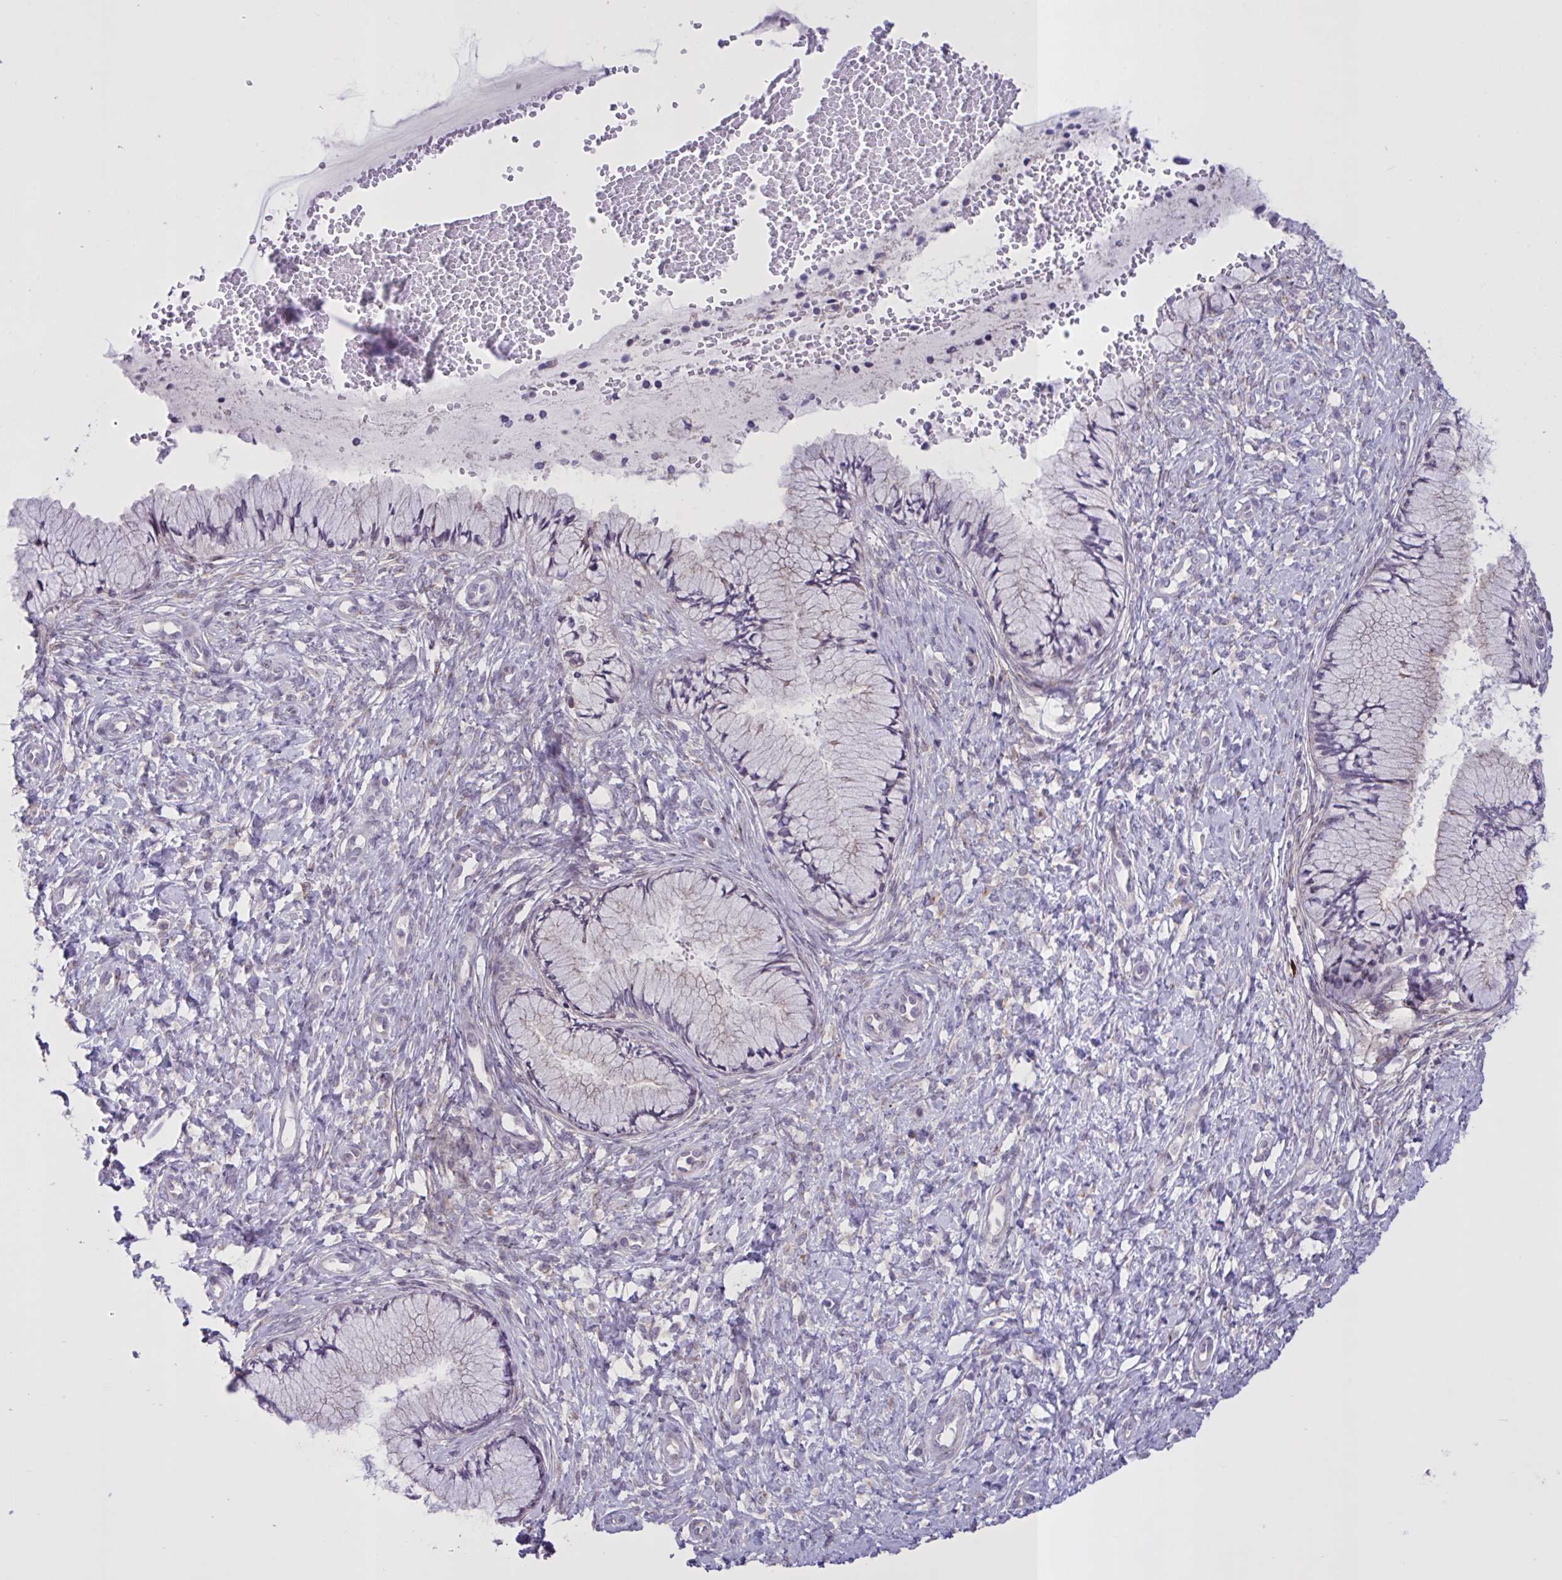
{"staining": {"intensity": "negative", "quantity": "none", "location": "none"}, "tissue": "cervix", "cell_type": "Glandular cells", "image_type": "normal", "snomed": [{"axis": "morphology", "description": "Normal tissue, NOS"}, {"axis": "topography", "description": "Cervix"}], "caption": "High power microscopy histopathology image of an IHC micrograph of unremarkable cervix, revealing no significant expression in glandular cells.", "gene": "MRGPRX2", "patient": {"sex": "female", "age": 37}}